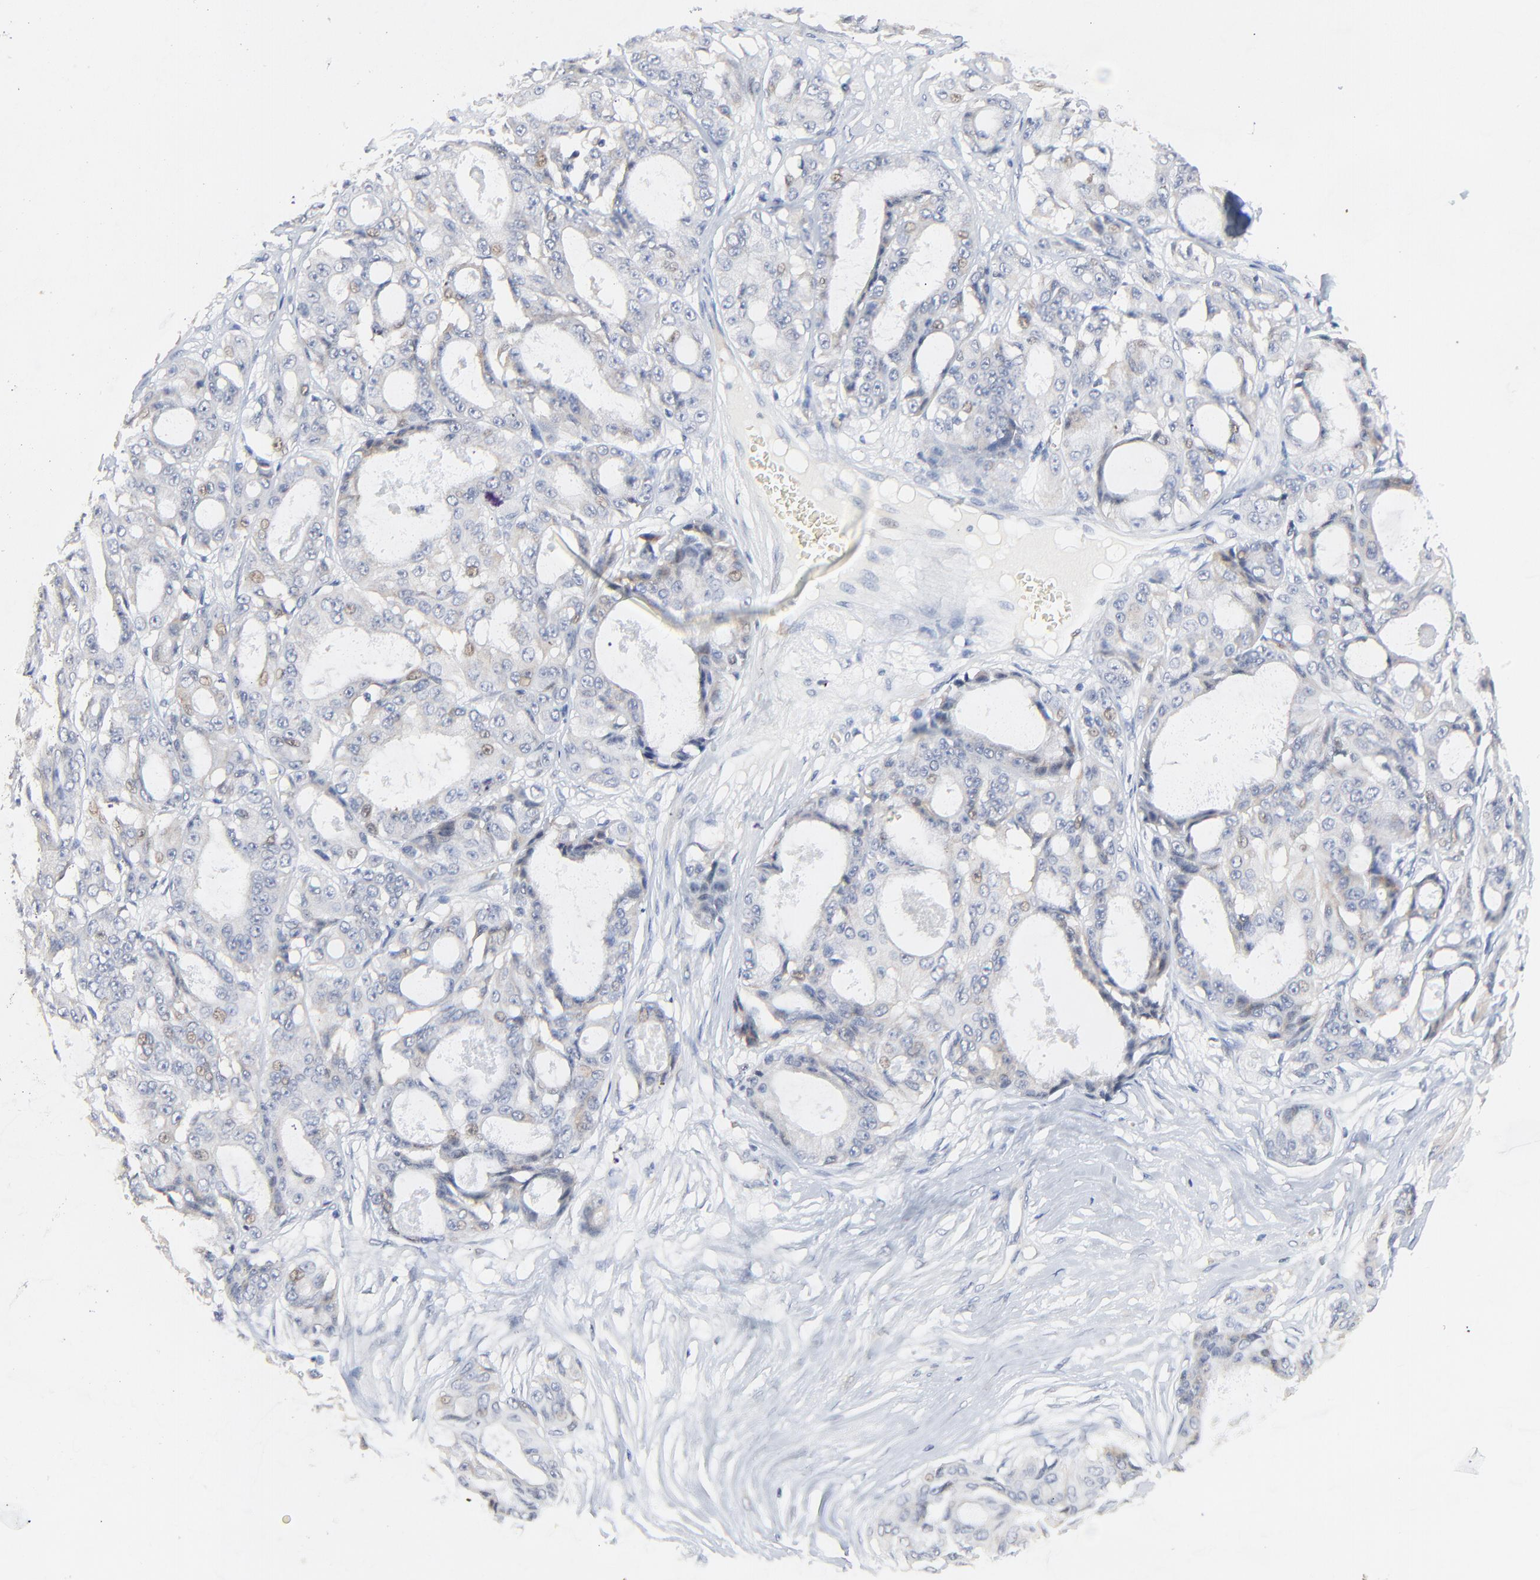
{"staining": {"intensity": "weak", "quantity": "<25%", "location": "nuclear"}, "tissue": "ovarian cancer", "cell_type": "Tumor cells", "image_type": "cancer", "snomed": [{"axis": "morphology", "description": "Carcinoma, endometroid"}, {"axis": "topography", "description": "Ovary"}], "caption": "An image of human ovarian cancer (endometroid carcinoma) is negative for staining in tumor cells.", "gene": "FANCB", "patient": {"sex": "female", "age": 61}}